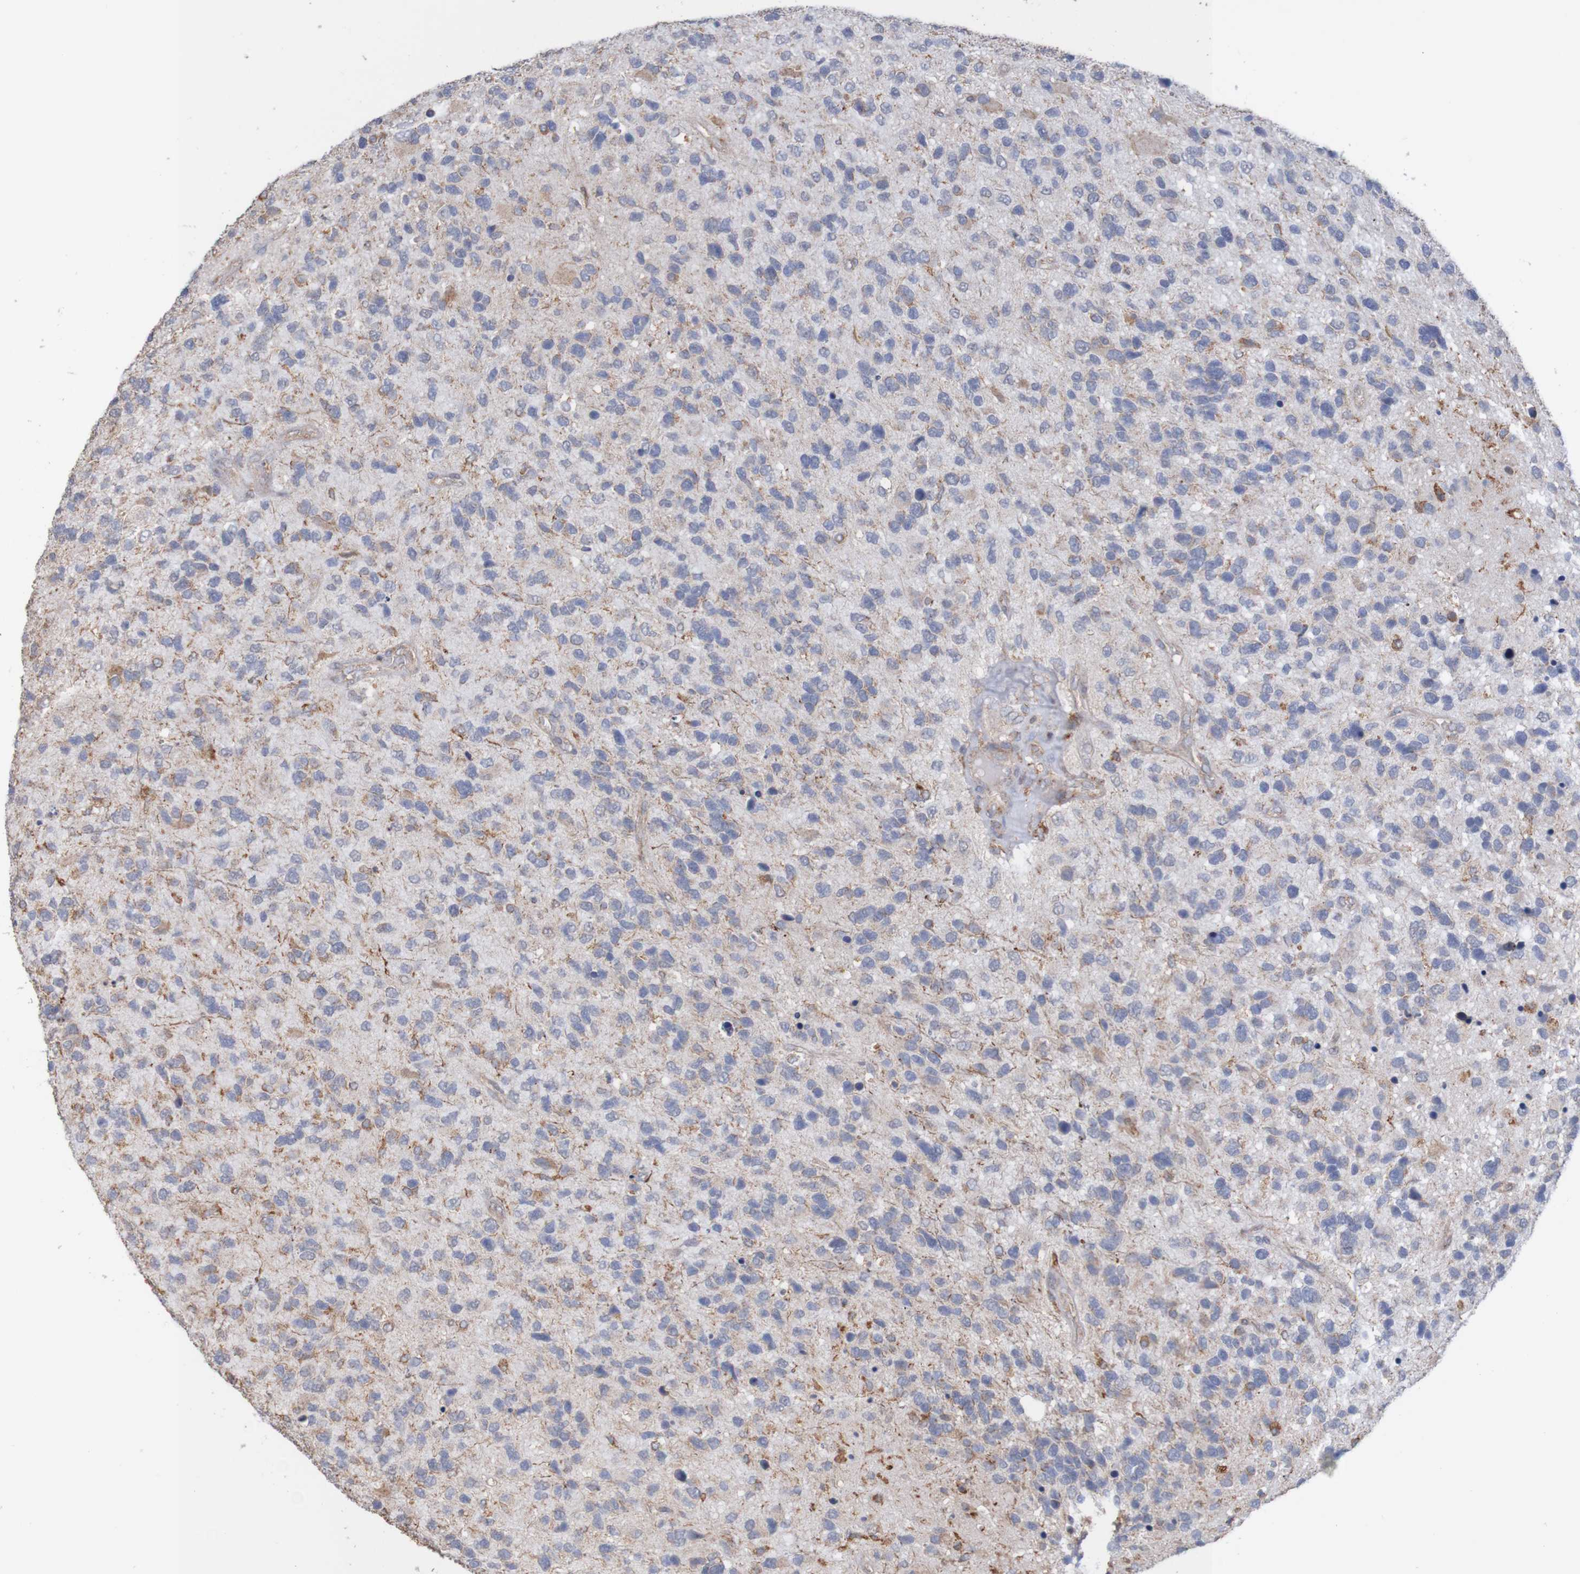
{"staining": {"intensity": "negative", "quantity": "none", "location": "none"}, "tissue": "glioma", "cell_type": "Tumor cells", "image_type": "cancer", "snomed": [{"axis": "morphology", "description": "Glioma, malignant, High grade"}, {"axis": "topography", "description": "Brain"}], "caption": "Tumor cells show no significant expression in malignant glioma (high-grade). (DAB immunohistochemistry, high magnification).", "gene": "PDIA3", "patient": {"sex": "female", "age": 58}}